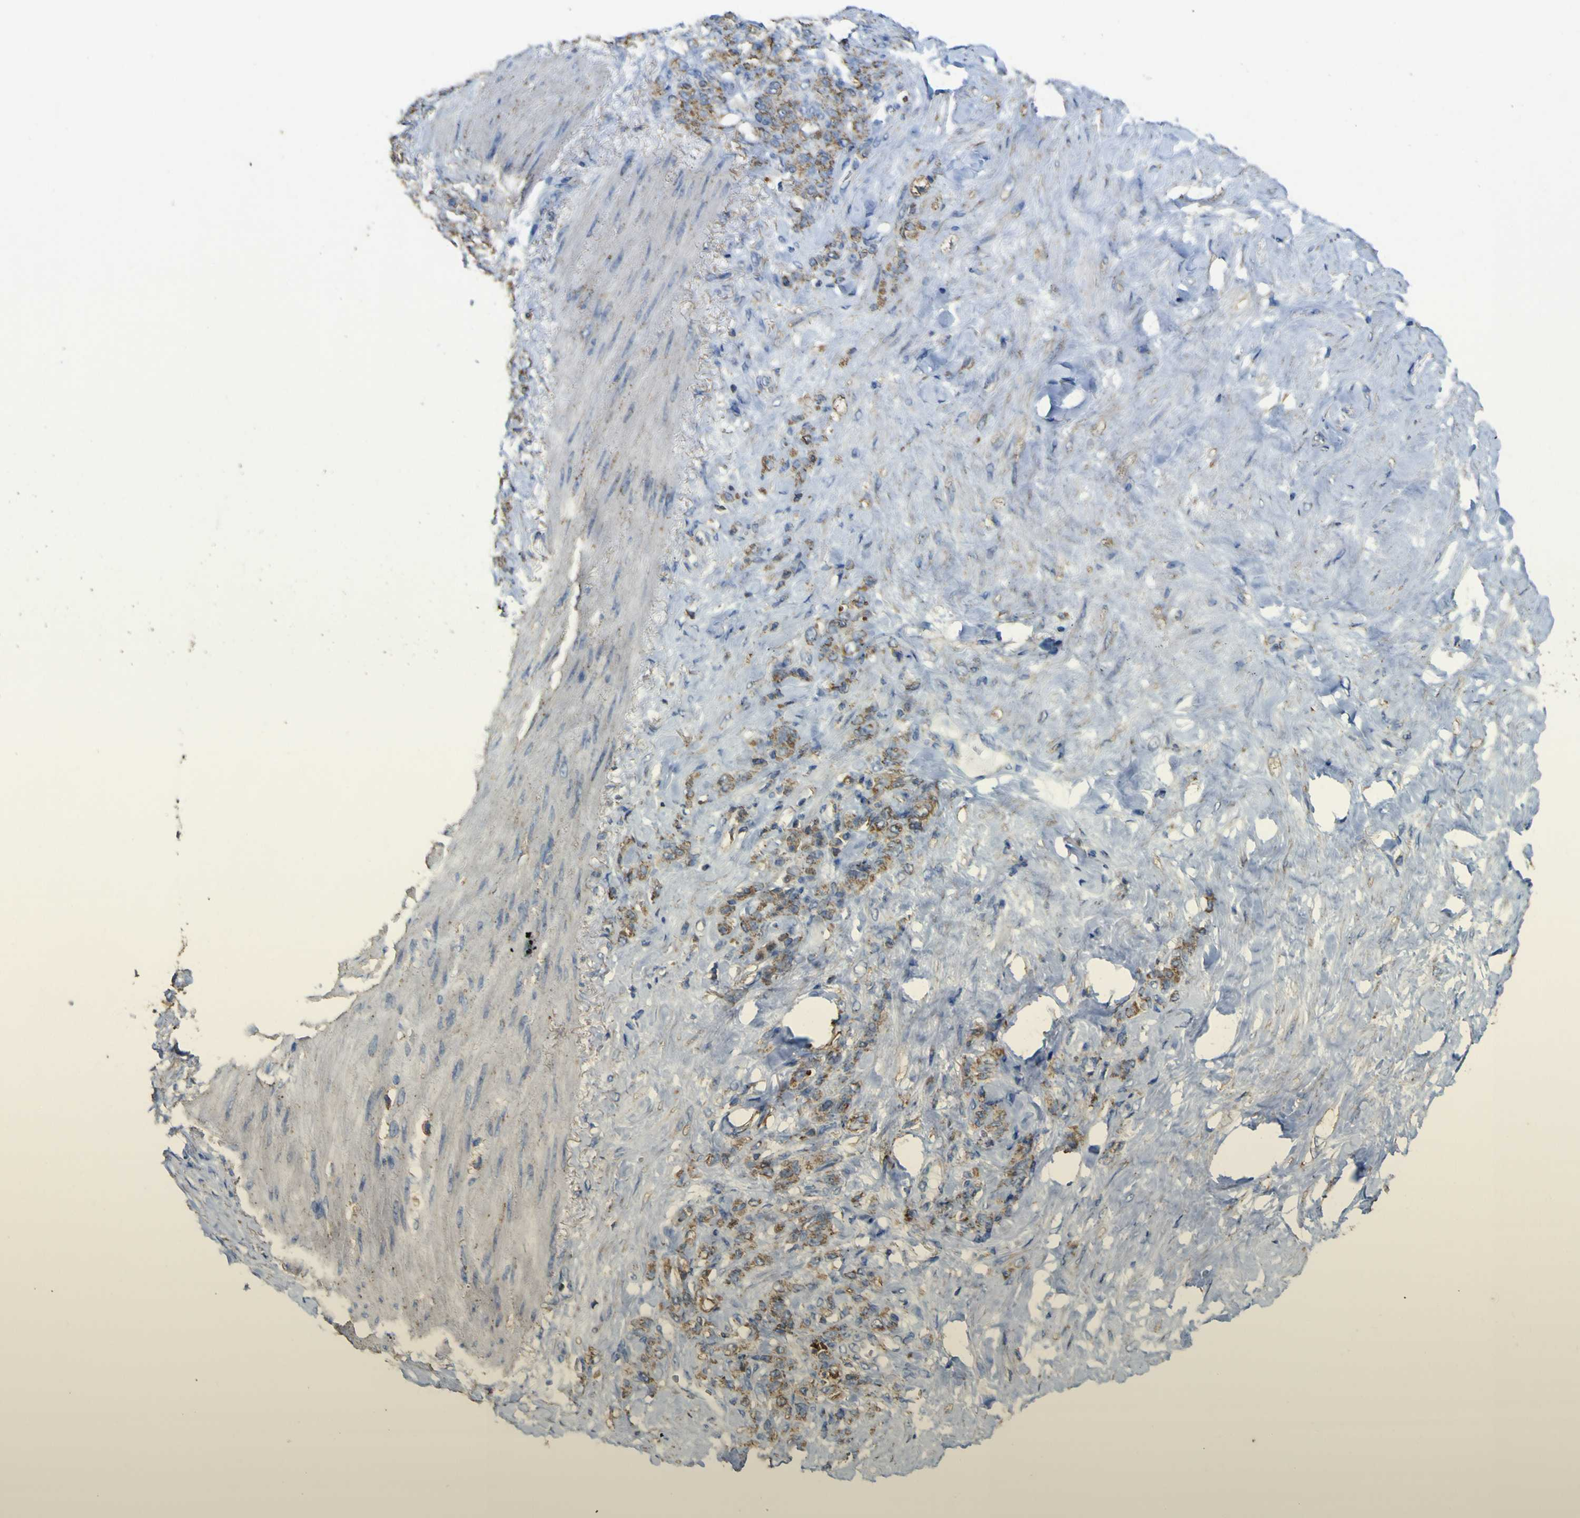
{"staining": {"intensity": "moderate", "quantity": "25%-75%", "location": "cytoplasmic/membranous"}, "tissue": "stomach cancer", "cell_type": "Tumor cells", "image_type": "cancer", "snomed": [{"axis": "morphology", "description": "Adenocarcinoma, NOS"}, {"axis": "topography", "description": "Stomach"}], "caption": "This is a micrograph of immunohistochemistry (IHC) staining of stomach adenocarcinoma, which shows moderate positivity in the cytoplasmic/membranous of tumor cells.", "gene": "ACSL3", "patient": {"sex": "male", "age": 82}}